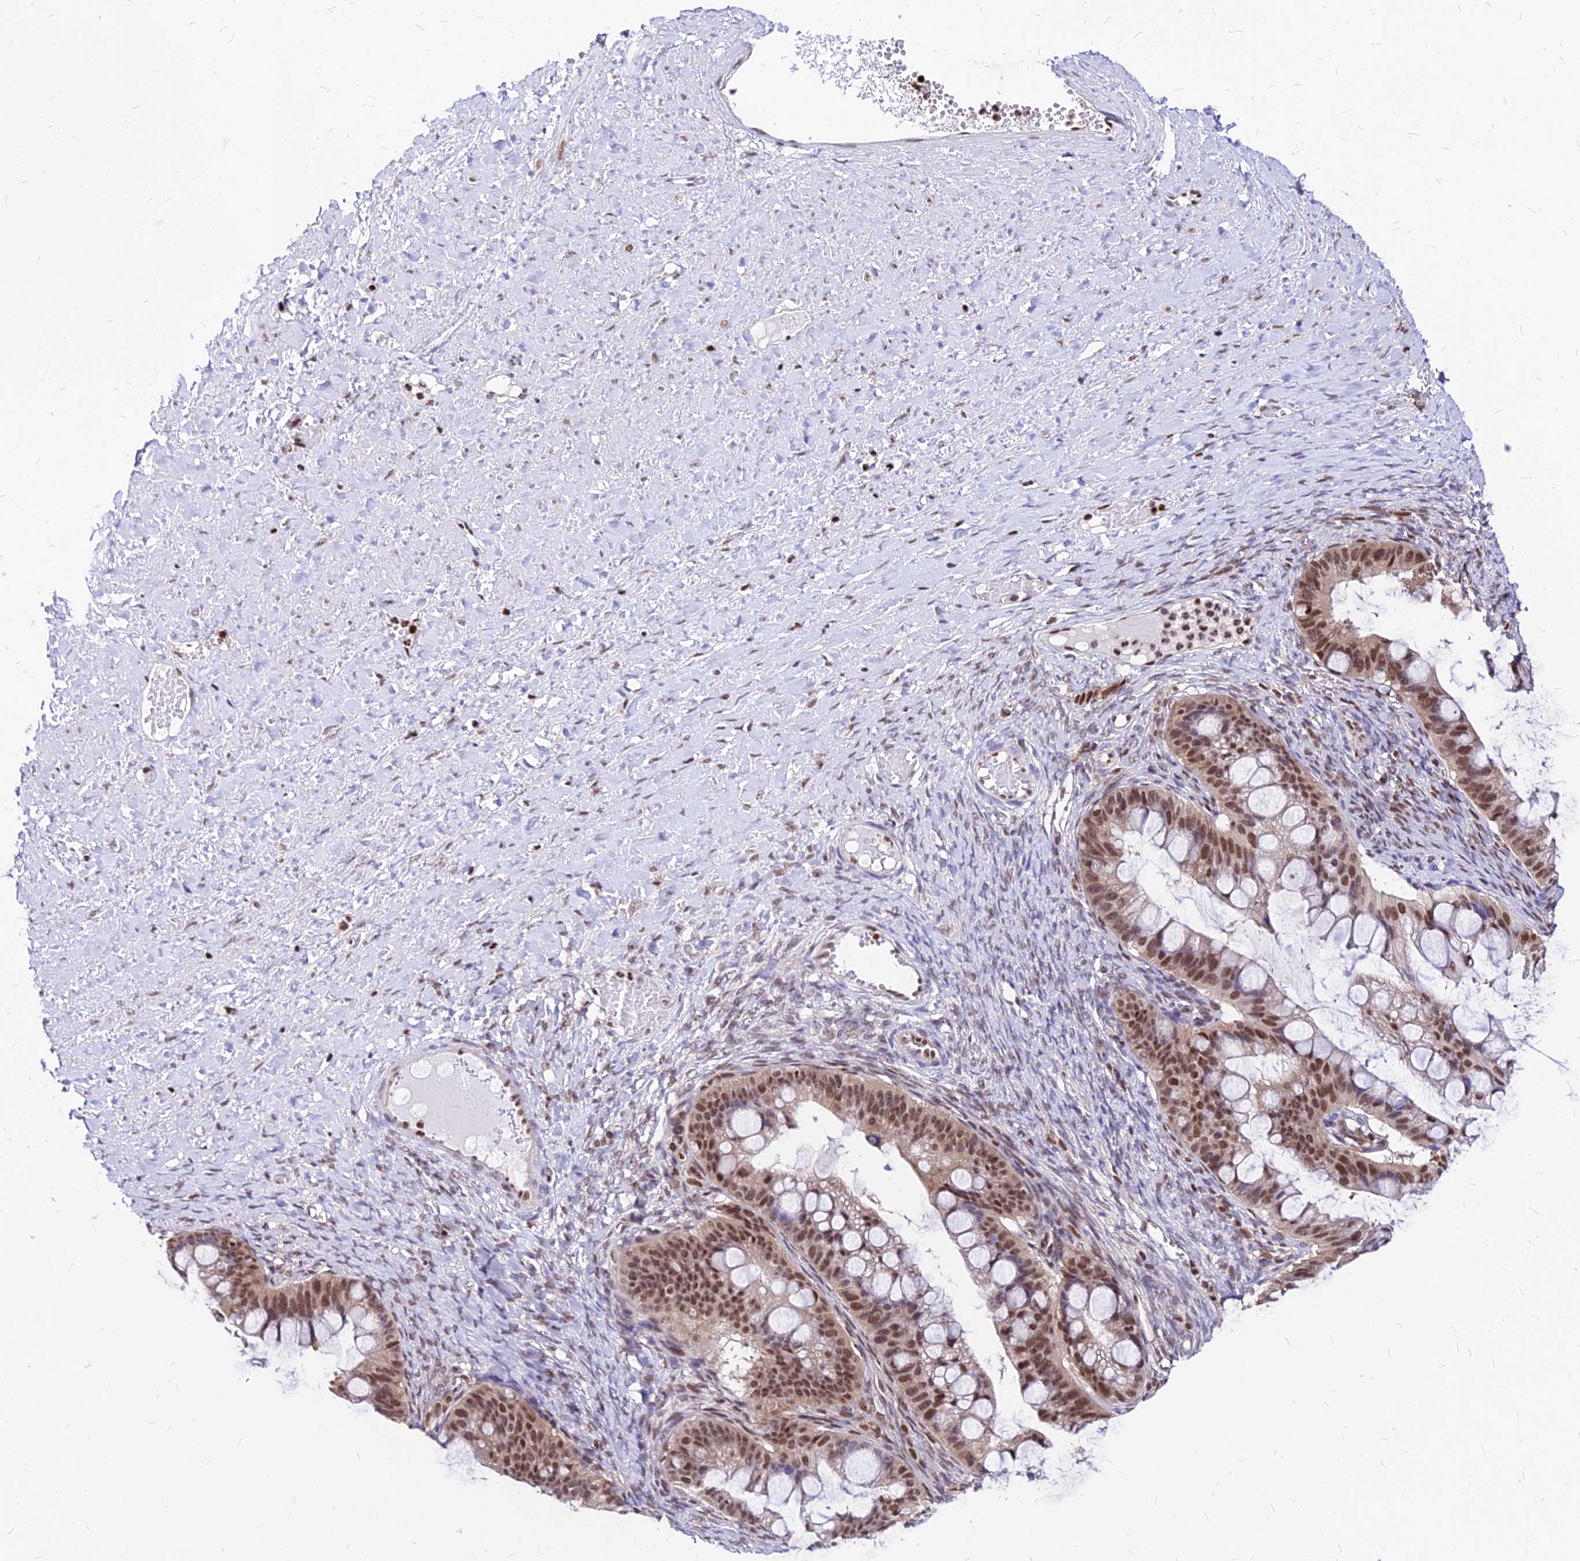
{"staining": {"intensity": "moderate", "quantity": ">75%", "location": "nuclear"}, "tissue": "ovarian cancer", "cell_type": "Tumor cells", "image_type": "cancer", "snomed": [{"axis": "morphology", "description": "Cystadenocarcinoma, mucinous, NOS"}, {"axis": "topography", "description": "Ovary"}], "caption": "About >75% of tumor cells in ovarian cancer display moderate nuclear protein expression as visualized by brown immunohistochemical staining.", "gene": "PAXX", "patient": {"sex": "female", "age": 73}}